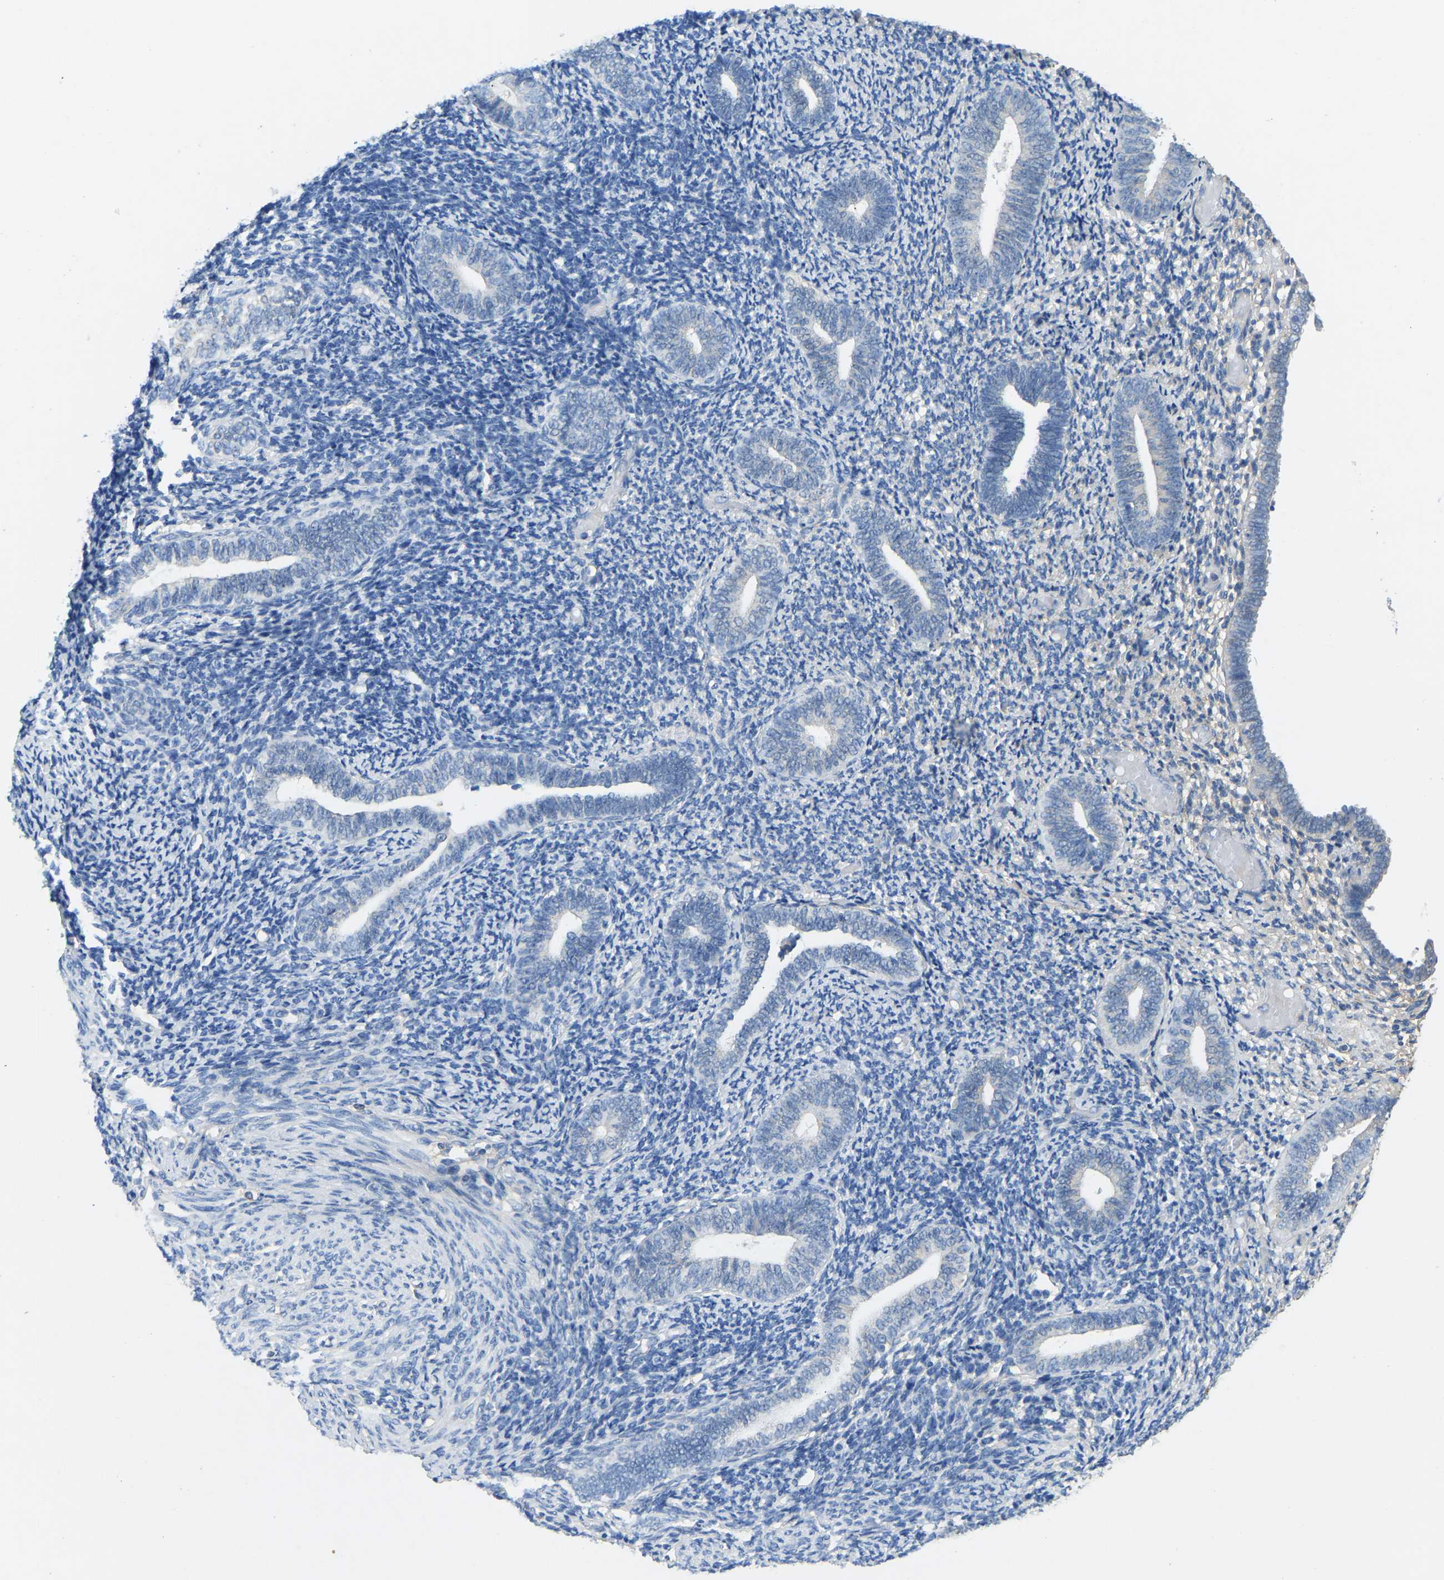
{"staining": {"intensity": "negative", "quantity": "none", "location": "none"}, "tissue": "endometrium", "cell_type": "Cells in endometrial stroma", "image_type": "normal", "snomed": [{"axis": "morphology", "description": "Normal tissue, NOS"}, {"axis": "topography", "description": "Endometrium"}], "caption": "Cells in endometrial stroma show no significant protein expression in normal endometrium.", "gene": "TECTA", "patient": {"sex": "female", "age": 66}}